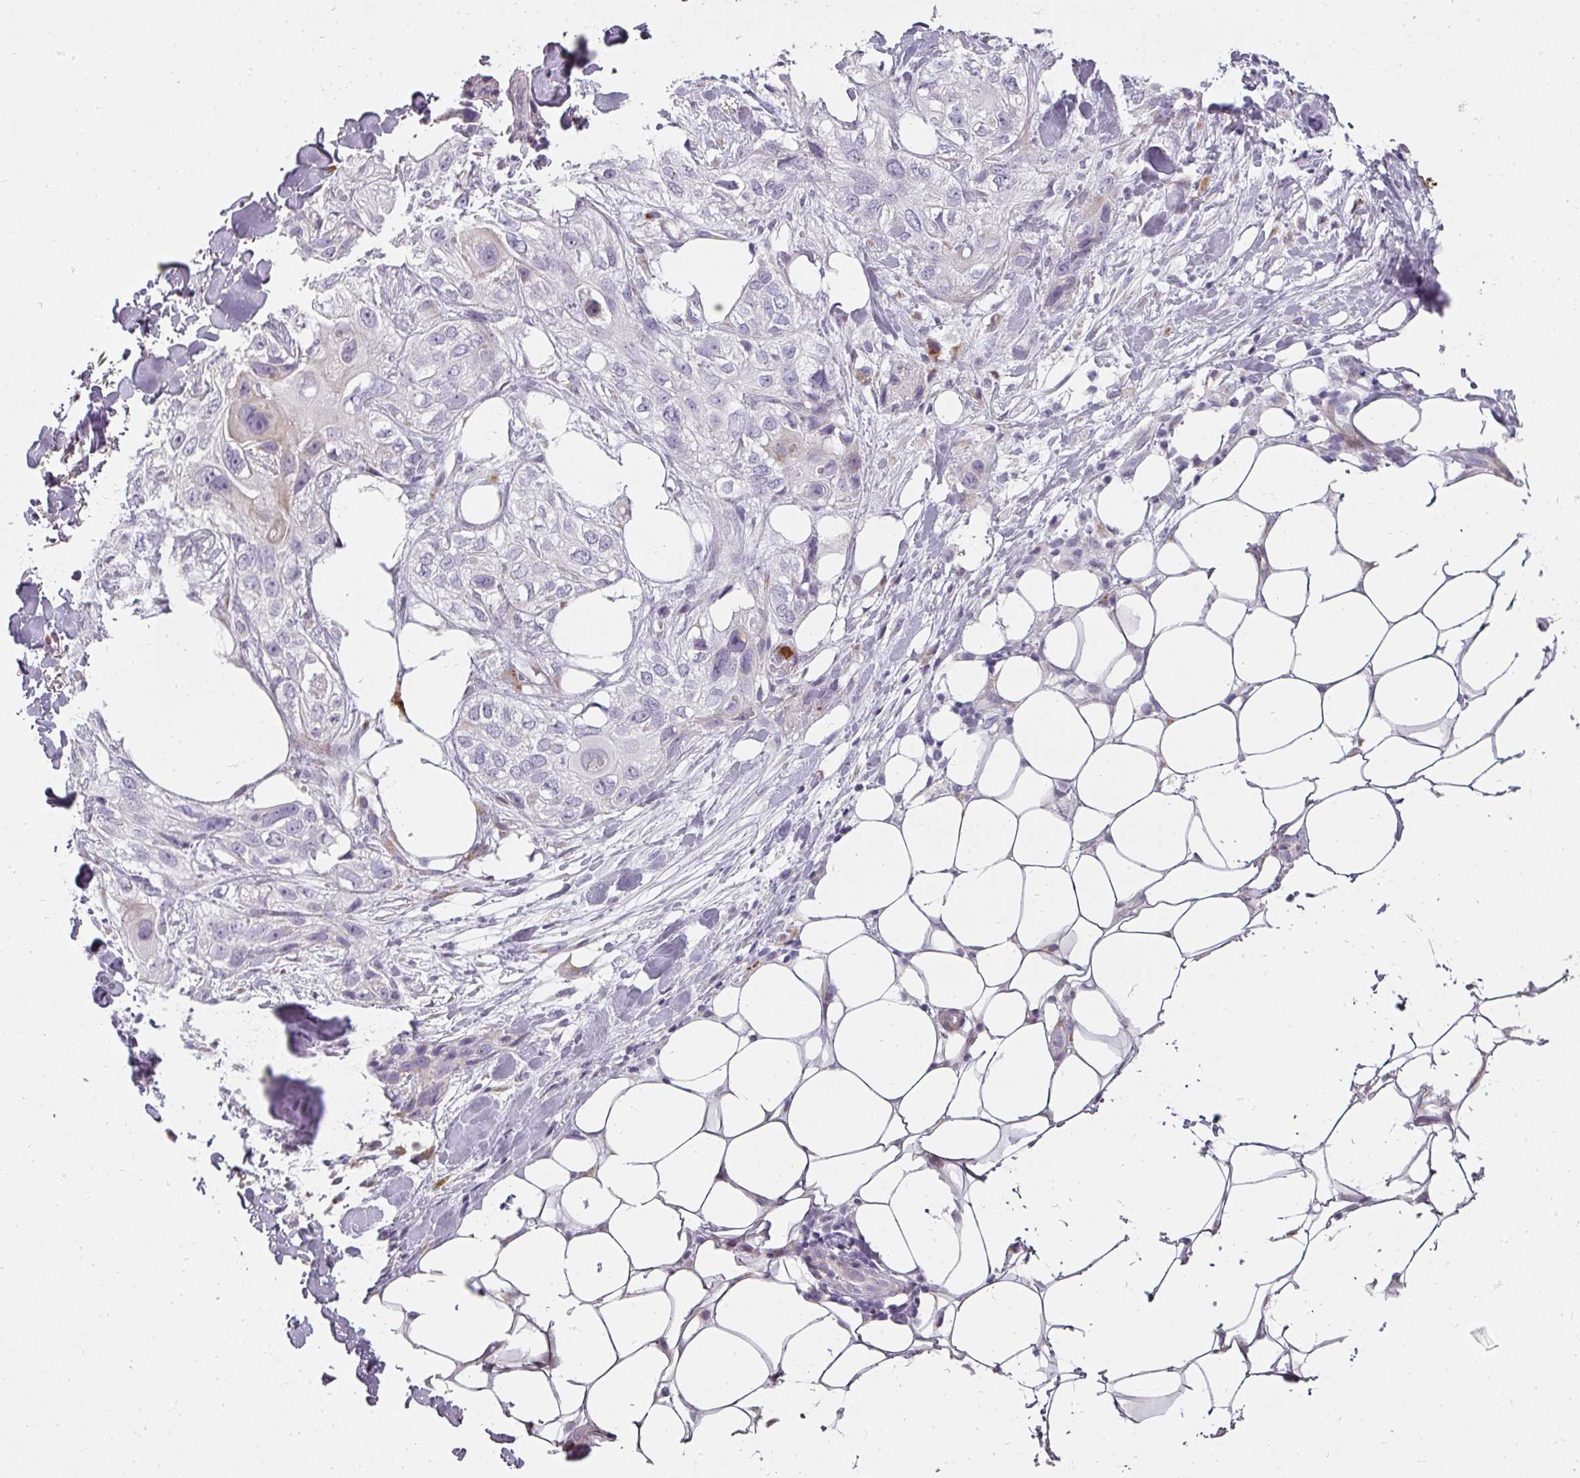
{"staining": {"intensity": "negative", "quantity": "none", "location": "none"}, "tissue": "skin cancer", "cell_type": "Tumor cells", "image_type": "cancer", "snomed": [{"axis": "morphology", "description": "Normal tissue, NOS"}, {"axis": "morphology", "description": "Squamous cell carcinoma, NOS"}, {"axis": "topography", "description": "Skin"}], "caption": "Immunohistochemistry of skin cancer displays no staining in tumor cells.", "gene": "BIK", "patient": {"sex": "male", "age": 72}}